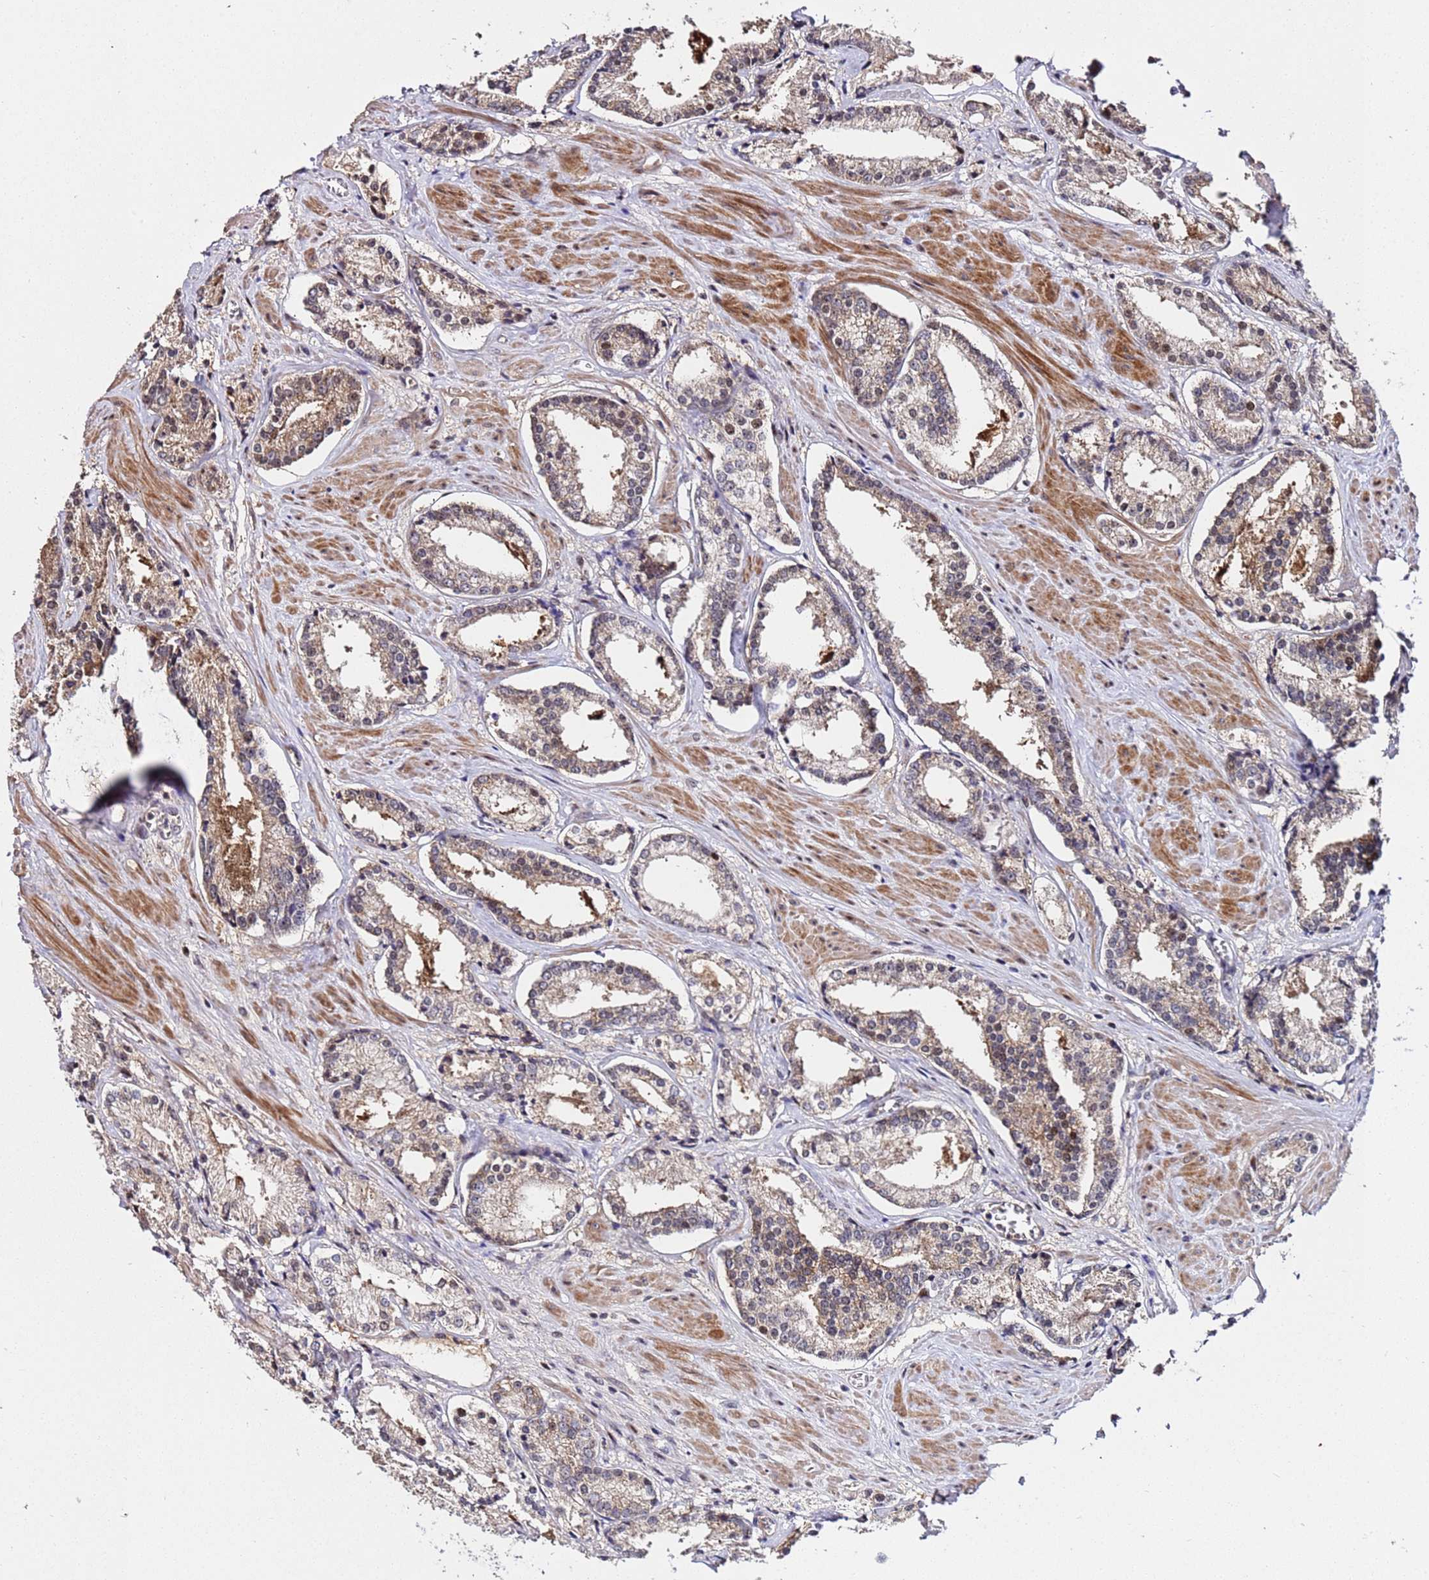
{"staining": {"intensity": "moderate", "quantity": "25%-75%", "location": "cytoplasmic/membranous"}, "tissue": "prostate cancer", "cell_type": "Tumor cells", "image_type": "cancer", "snomed": [{"axis": "morphology", "description": "Adenocarcinoma, Low grade"}, {"axis": "topography", "description": "Prostate"}], "caption": "Prostate low-grade adenocarcinoma was stained to show a protein in brown. There is medium levels of moderate cytoplasmic/membranous positivity in approximately 25%-75% of tumor cells.", "gene": "WNK4", "patient": {"sex": "male", "age": 54}}